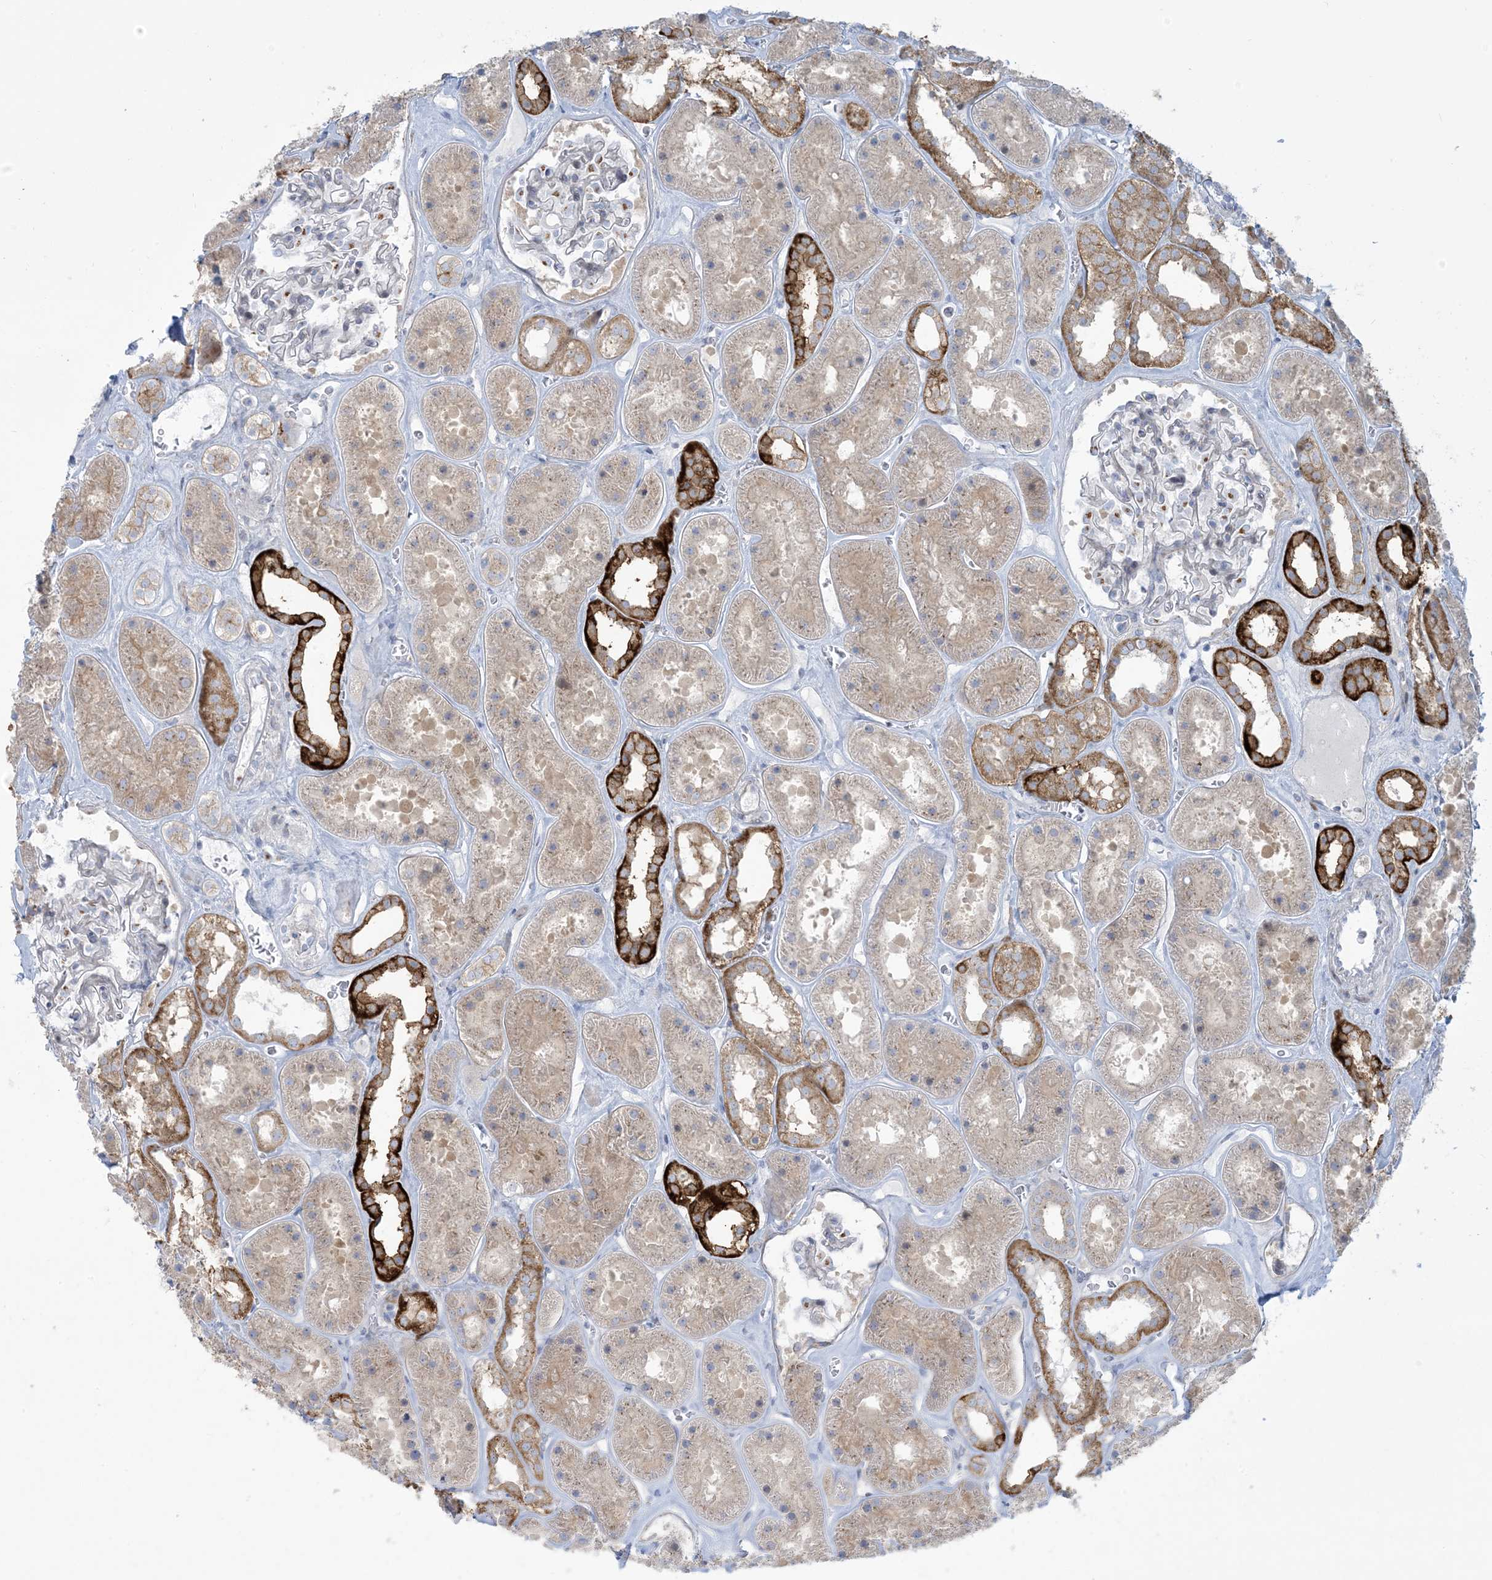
{"staining": {"intensity": "weak", "quantity": "<25%", "location": "cytoplasmic/membranous"}, "tissue": "kidney", "cell_type": "Cells in glomeruli", "image_type": "normal", "snomed": [{"axis": "morphology", "description": "Normal tissue, NOS"}, {"axis": "topography", "description": "Kidney"}], "caption": "Immunohistochemical staining of normal kidney exhibits no significant expression in cells in glomeruli.", "gene": "AFTPH", "patient": {"sex": "female", "age": 41}}